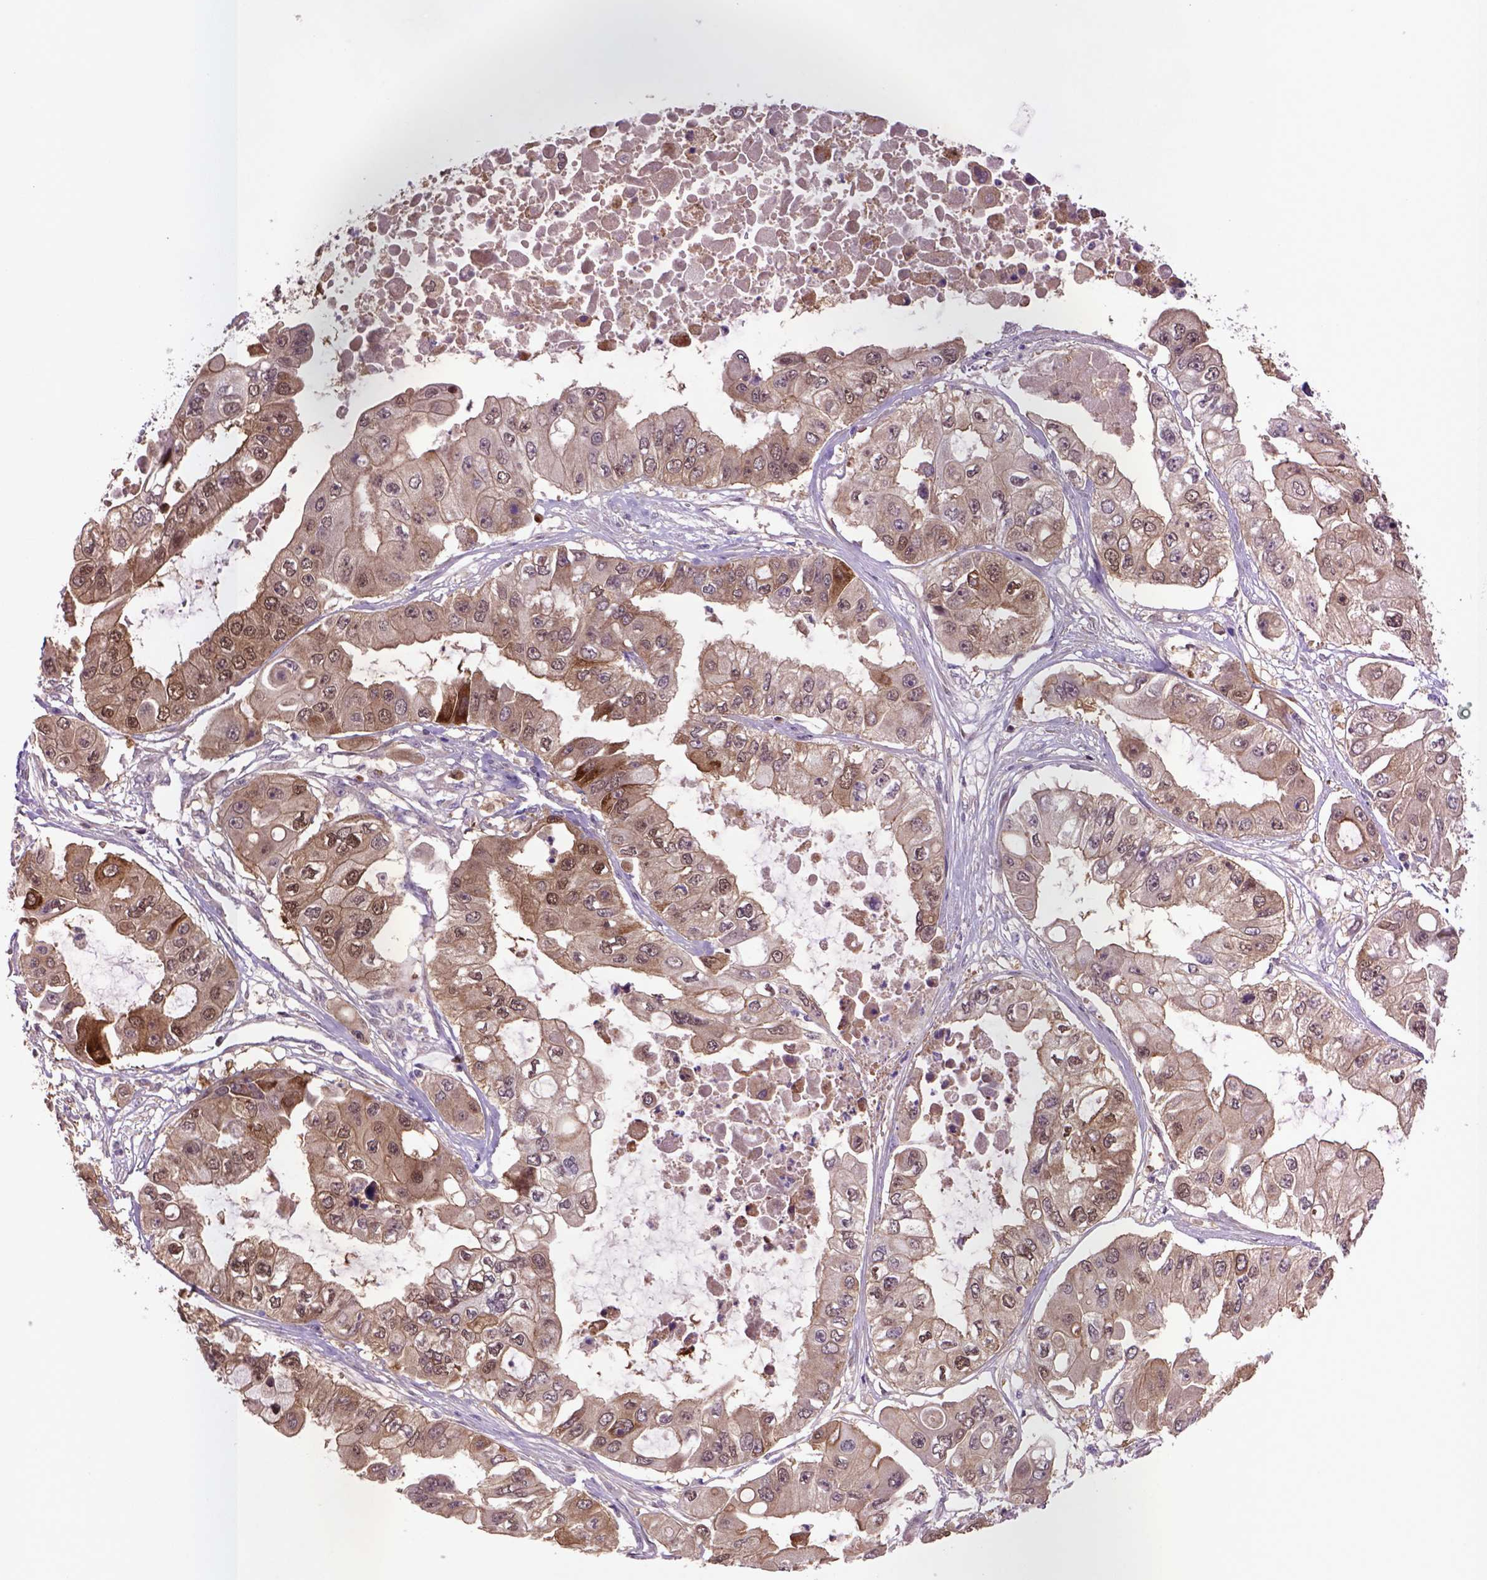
{"staining": {"intensity": "moderate", "quantity": ">75%", "location": "cytoplasmic/membranous,nuclear"}, "tissue": "ovarian cancer", "cell_type": "Tumor cells", "image_type": "cancer", "snomed": [{"axis": "morphology", "description": "Cystadenocarcinoma, serous, NOS"}, {"axis": "topography", "description": "Ovary"}], "caption": "A medium amount of moderate cytoplasmic/membranous and nuclear positivity is seen in approximately >75% of tumor cells in ovarian cancer tissue. Nuclei are stained in blue.", "gene": "HSPBP1", "patient": {"sex": "female", "age": 56}}